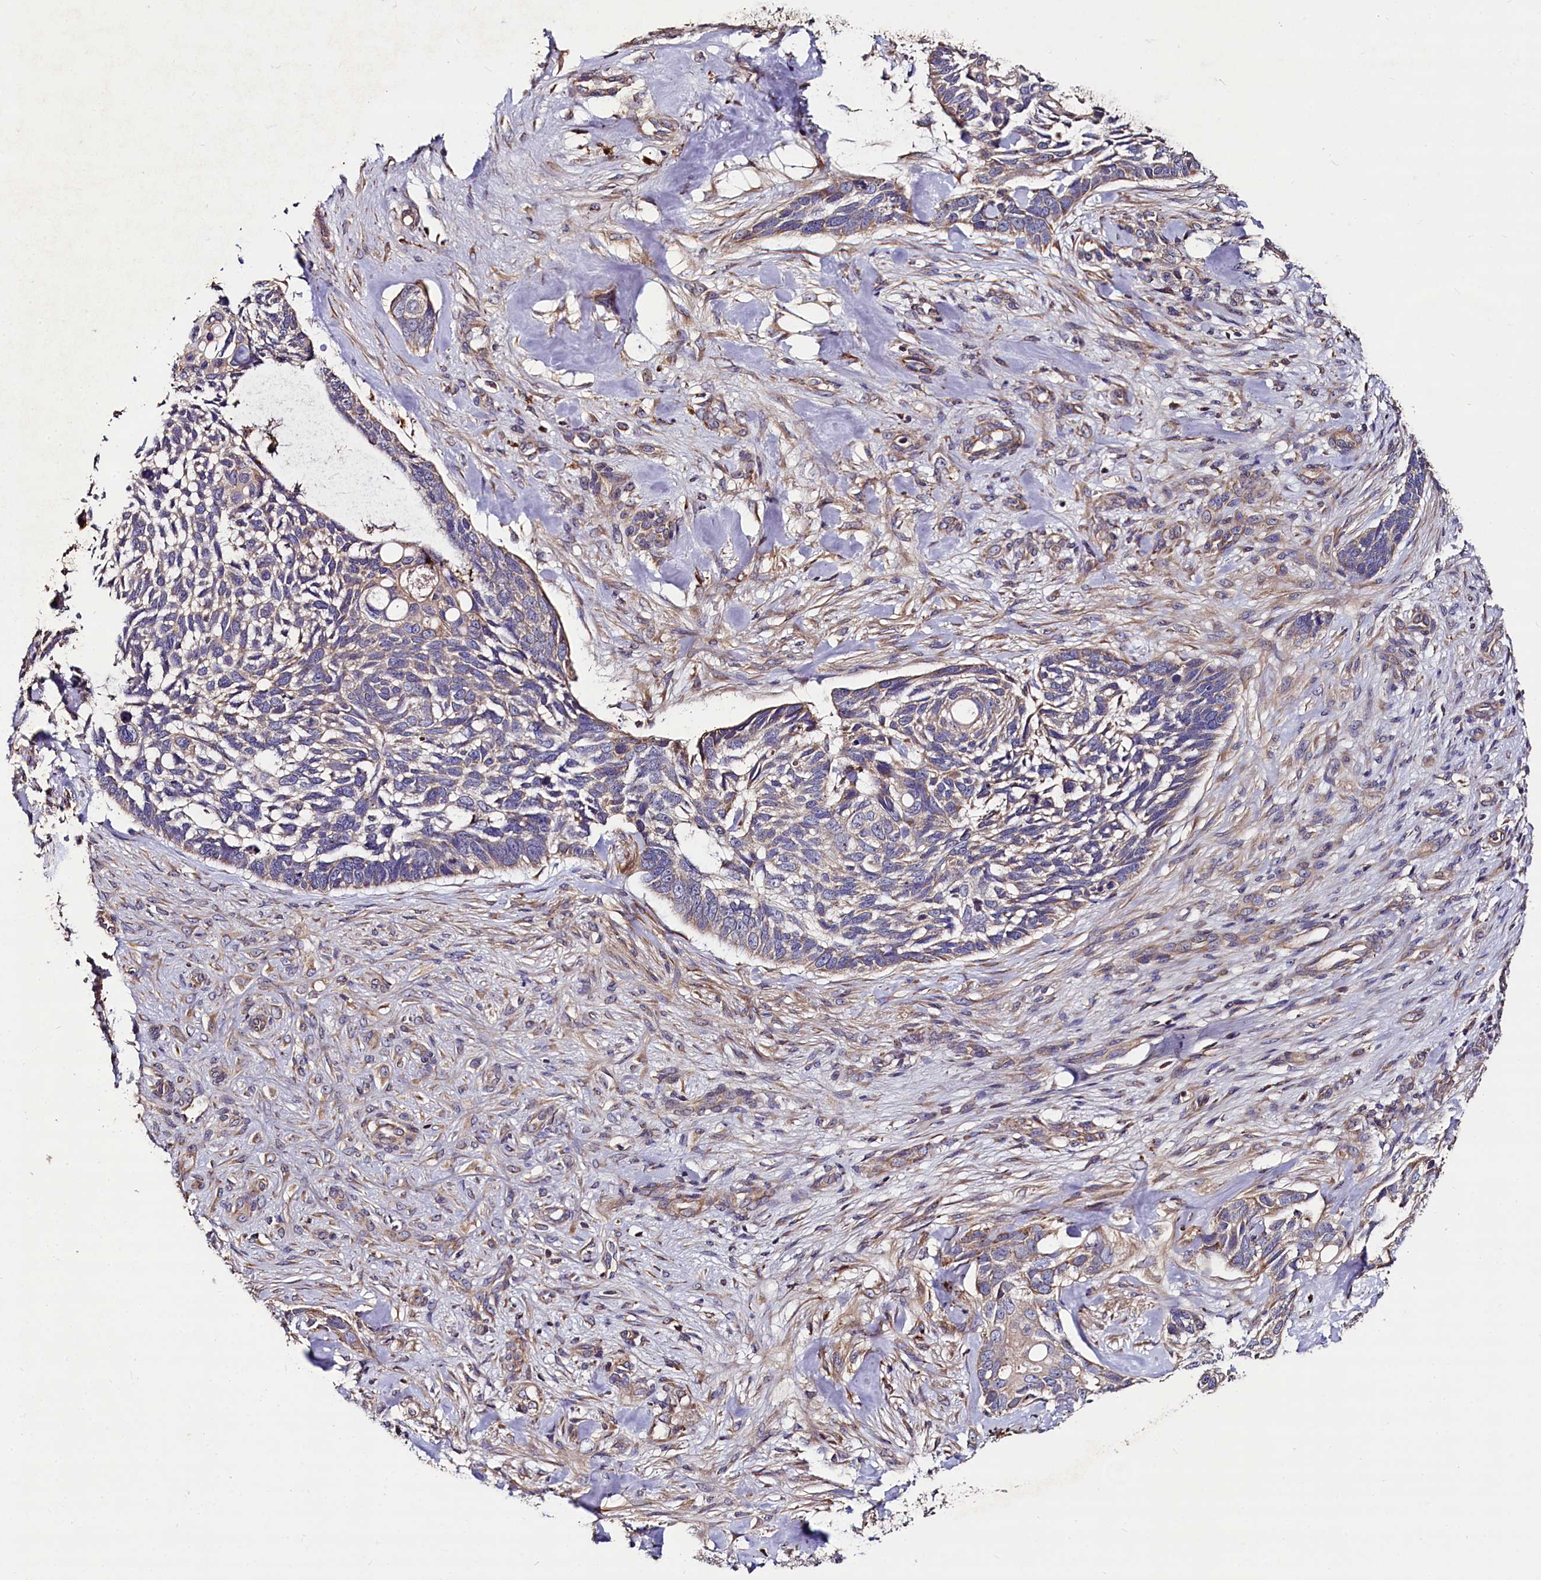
{"staining": {"intensity": "moderate", "quantity": "<25%", "location": "cytoplasmic/membranous"}, "tissue": "skin cancer", "cell_type": "Tumor cells", "image_type": "cancer", "snomed": [{"axis": "morphology", "description": "Basal cell carcinoma"}, {"axis": "topography", "description": "Skin"}], "caption": "Protein expression analysis of basal cell carcinoma (skin) exhibits moderate cytoplasmic/membranous expression in about <25% of tumor cells.", "gene": "SPRYD3", "patient": {"sex": "male", "age": 88}}